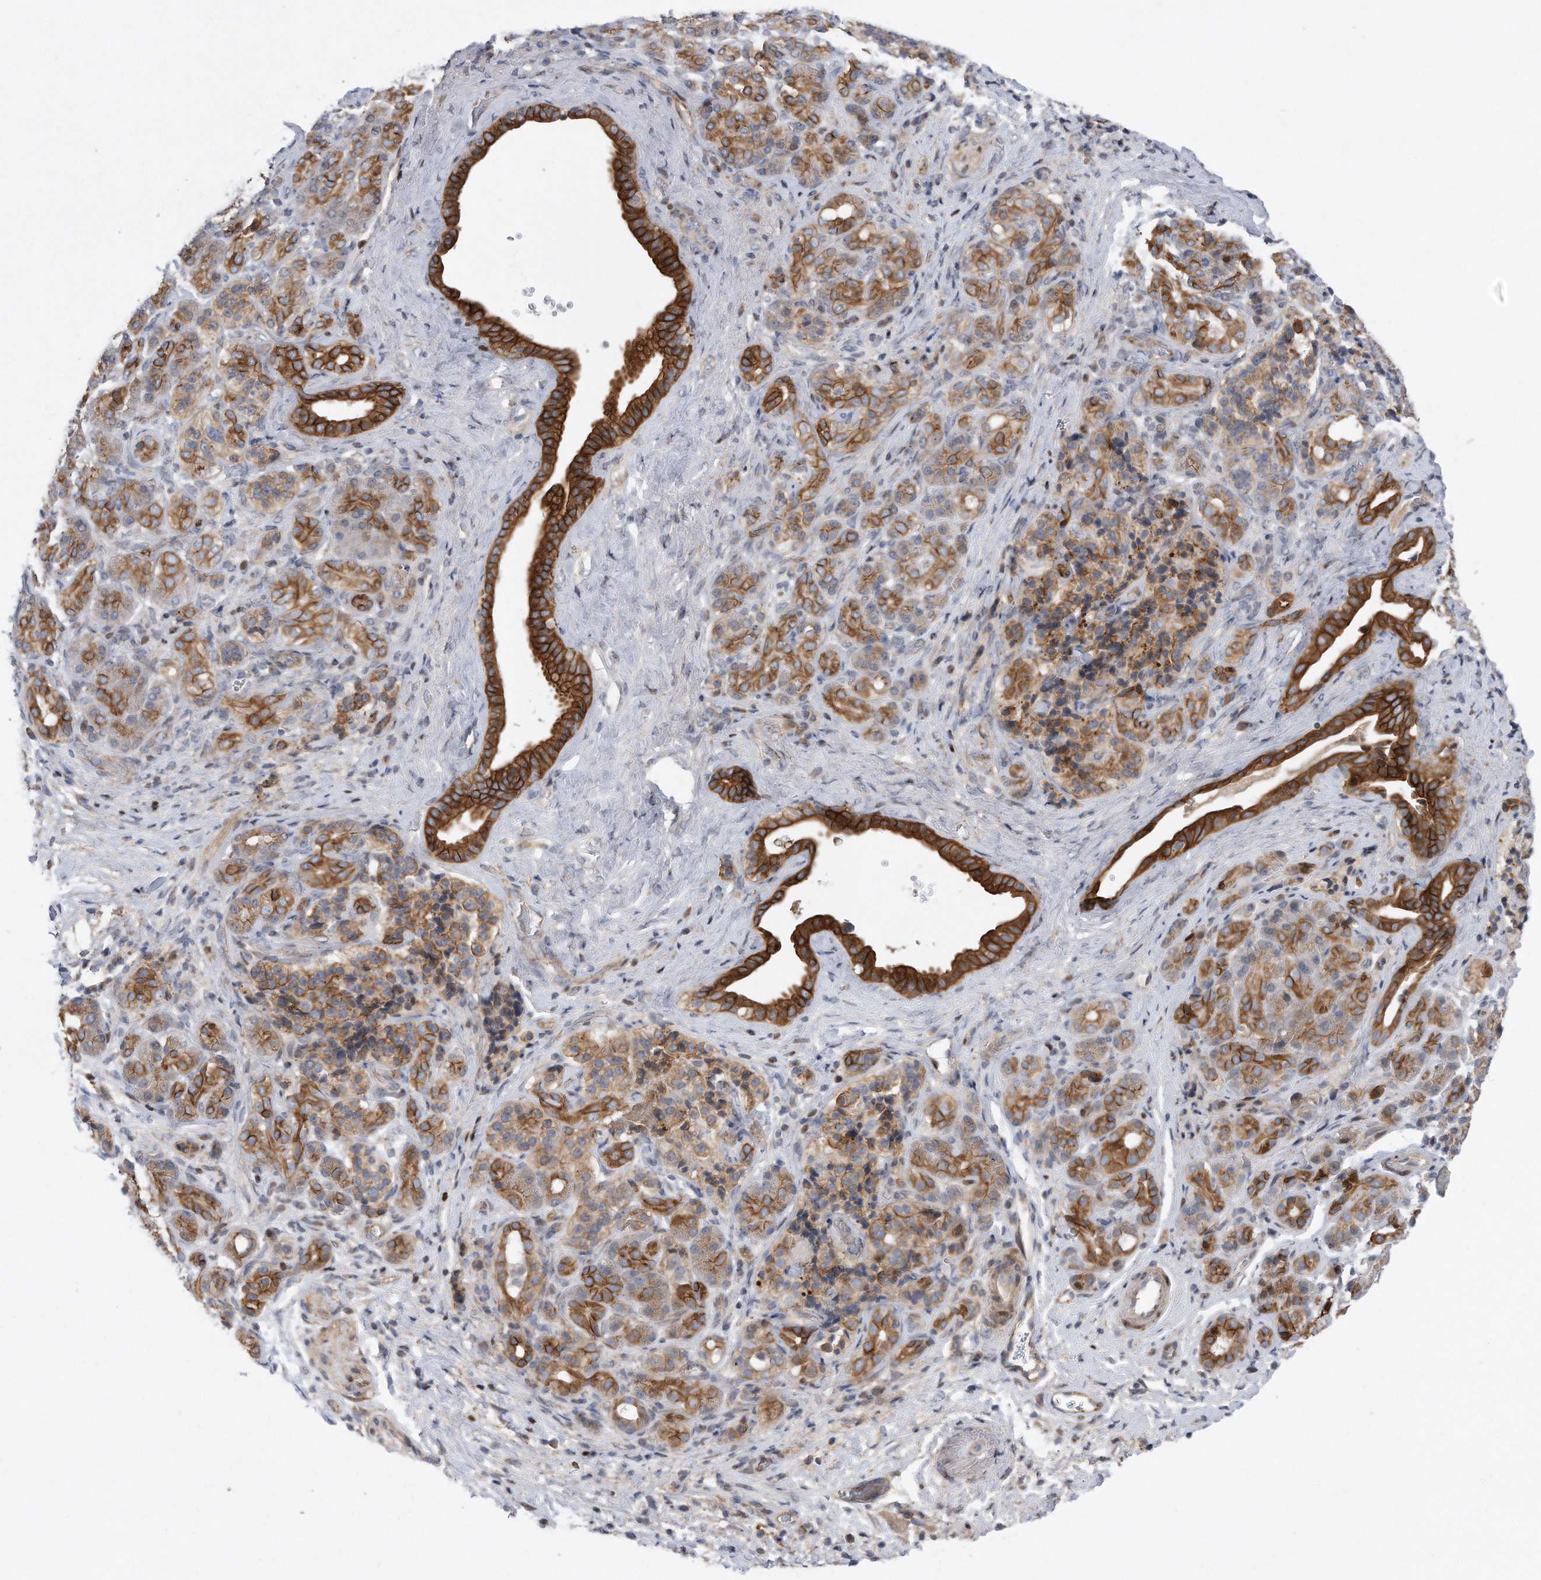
{"staining": {"intensity": "strong", "quantity": "25%-75%", "location": "cytoplasmic/membranous"}, "tissue": "pancreatic cancer", "cell_type": "Tumor cells", "image_type": "cancer", "snomed": [{"axis": "morphology", "description": "Adenocarcinoma, NOS"}, {"axis": "topography", "description": "Pancreas"}], "caption": "Protein expression analysis of adenocarcinoma (pancreatic) reveals strong cytoplasmic/membranous positivity in approximately 25%-75% of tumor cells. (IHC, brightfield microscopy, high magnification).", "gene": "CDH12", "patient": {"sex": "male", "age": 78}}